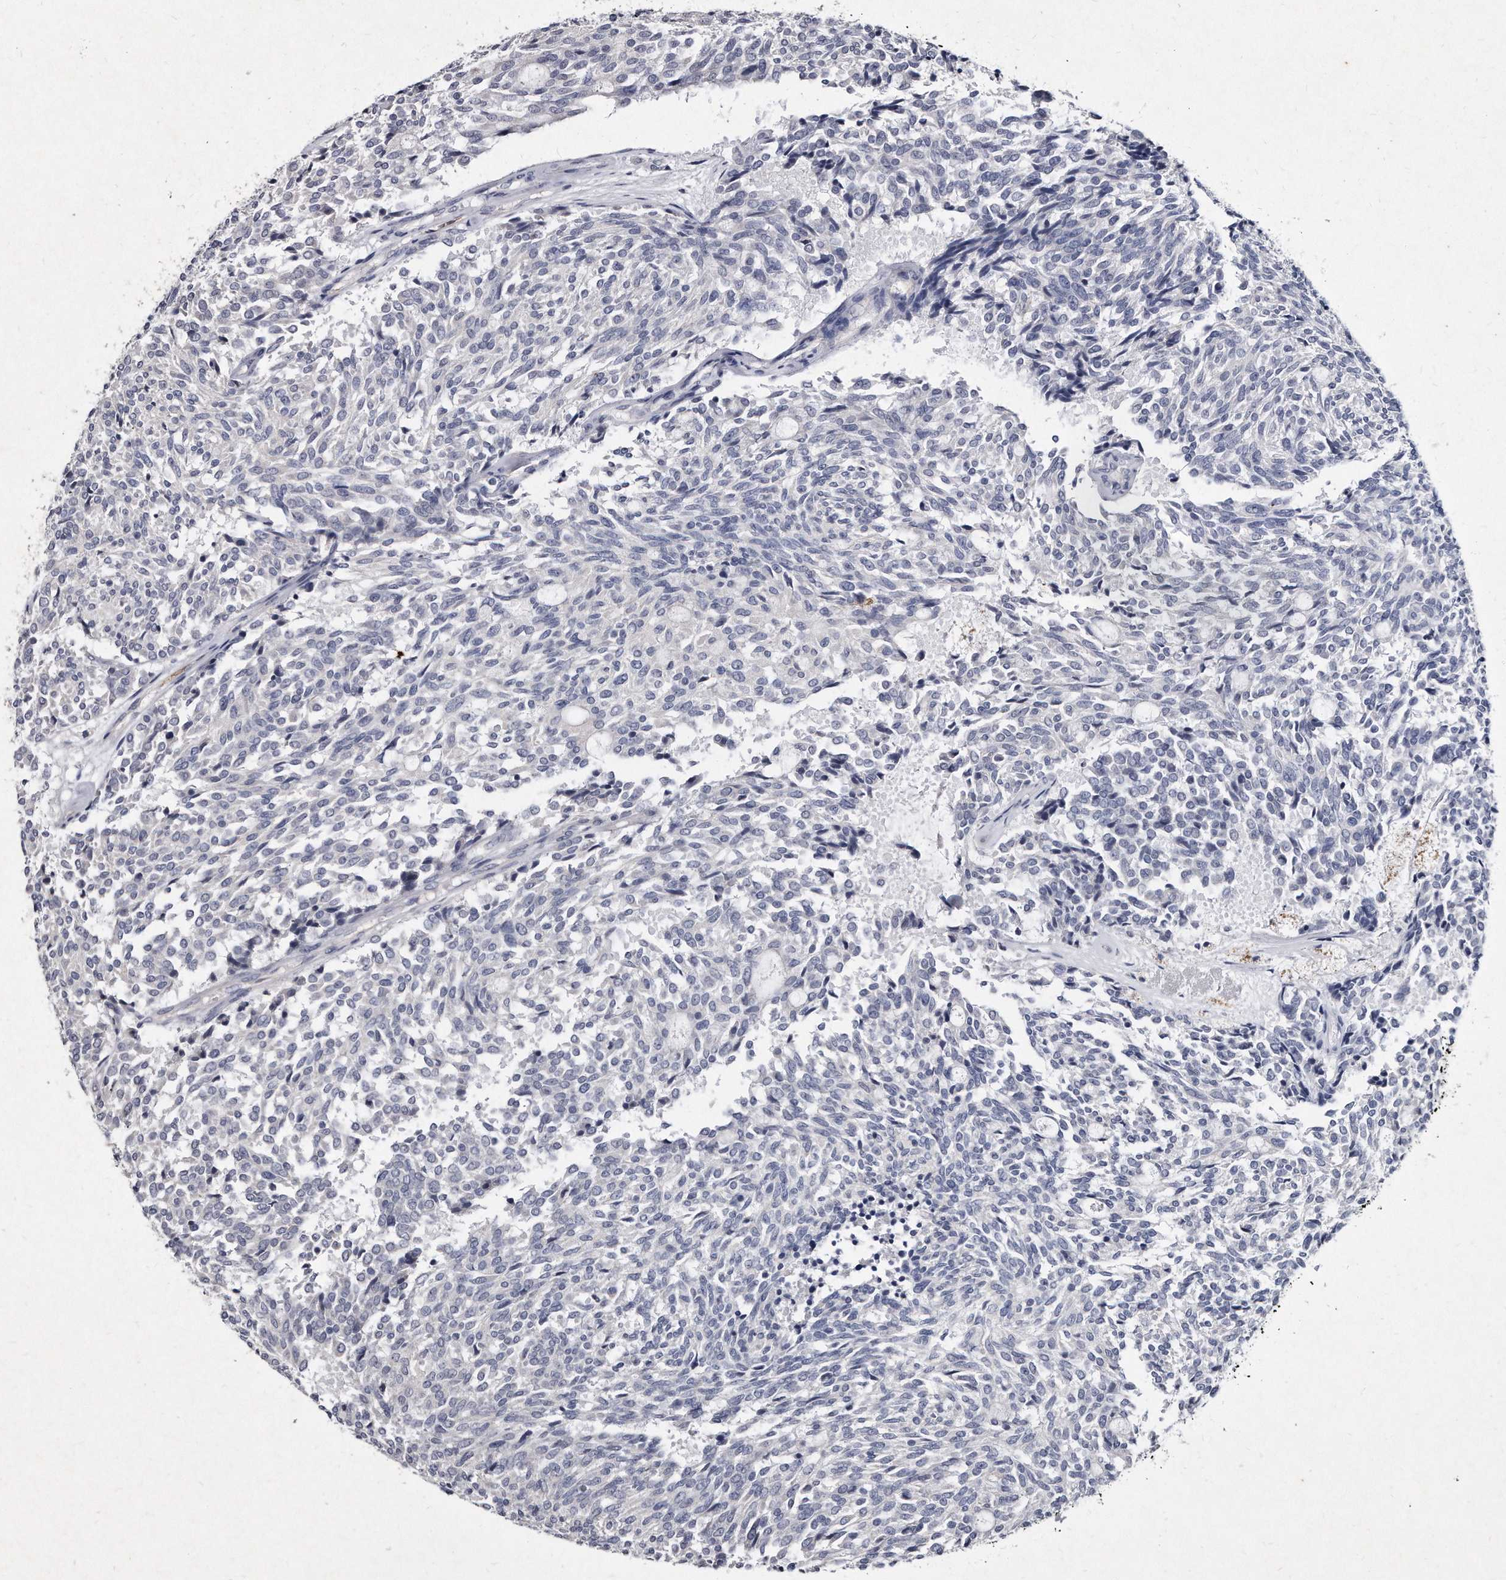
{"staining": {"intensity": "negative", "quantity": "none", "location": "none"}, "tissue": "carcinoid", "cell_type": "Tumor cells", "image_type": "cancer", "snomed": [{"axis": "morphology", "description": "Carcinoid, malignant, NOS"}, {"axis": "topography", "description": "Pancreas"}], "caption": "A photomicrograph of carcinoid stained for a protein displays no brown staining in tumor cells. (Immunohistochemistry (ihc), brightfield microscopy, high magnification).", "gene": "KLHDC3", "patient": {"sex": "female", "age": 54}}